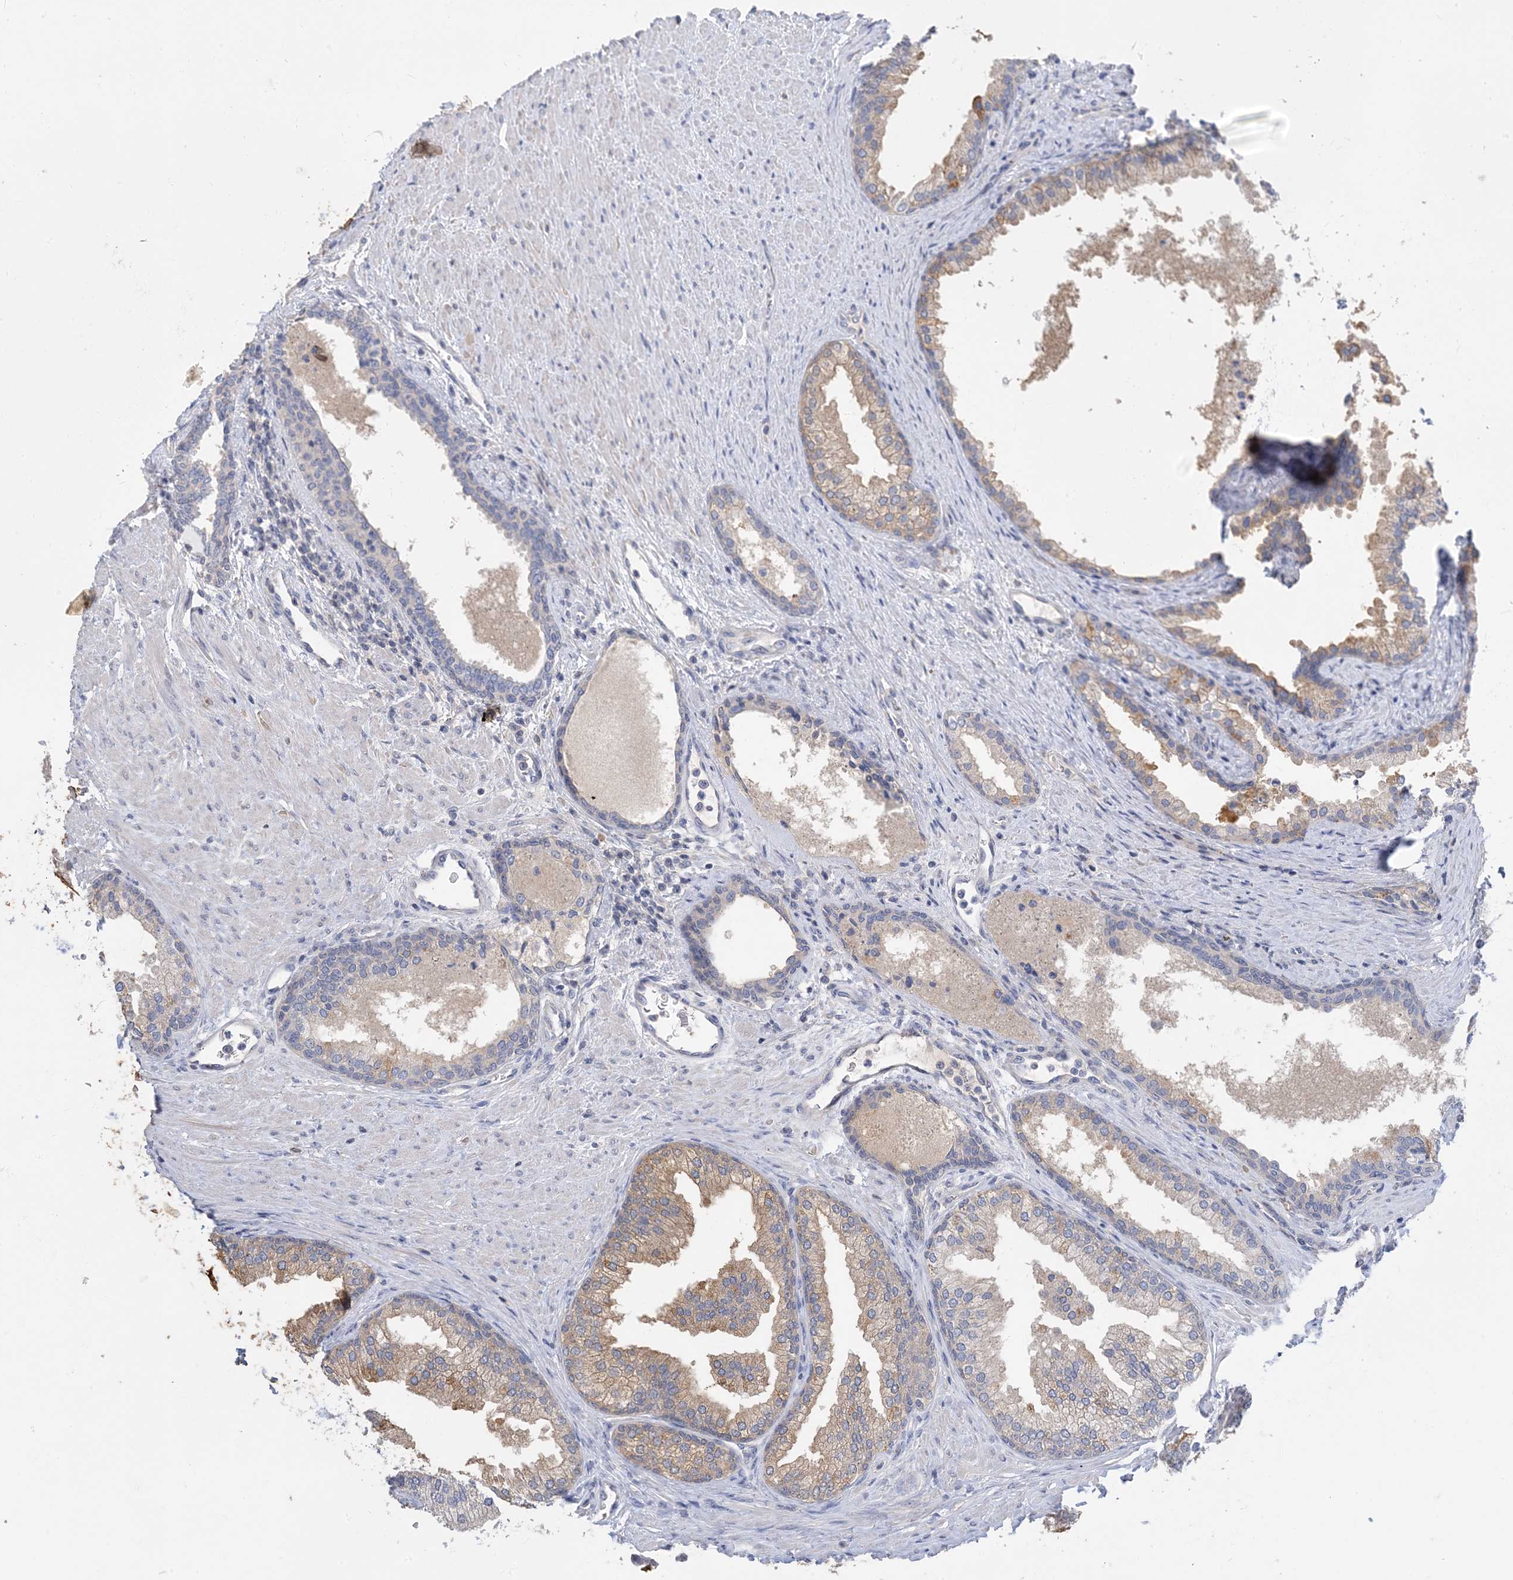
{"staining": {"intensity": "moderate", "quantity": "25%-75%", "location": "cytoplasmic/membranous"}, "tissue": "prostate", "cell_type": "Glandular cells", "image_type": "normal", "snomed": [{"axis": "morphology", "description": "Normal tissue, NOS"}, {"axis": "topography", "description": "Prostate"}], "caption": "Immunohistochemistry histopathology image of benign human prostate stained for a protein (brown), which demonstrates medium levels of moderate cytoplasmic/membranous positivity in approximately 25%-75% of glandular cells.", "gene": "KPRP", "patient": {"sex": "male", "age": 76}}